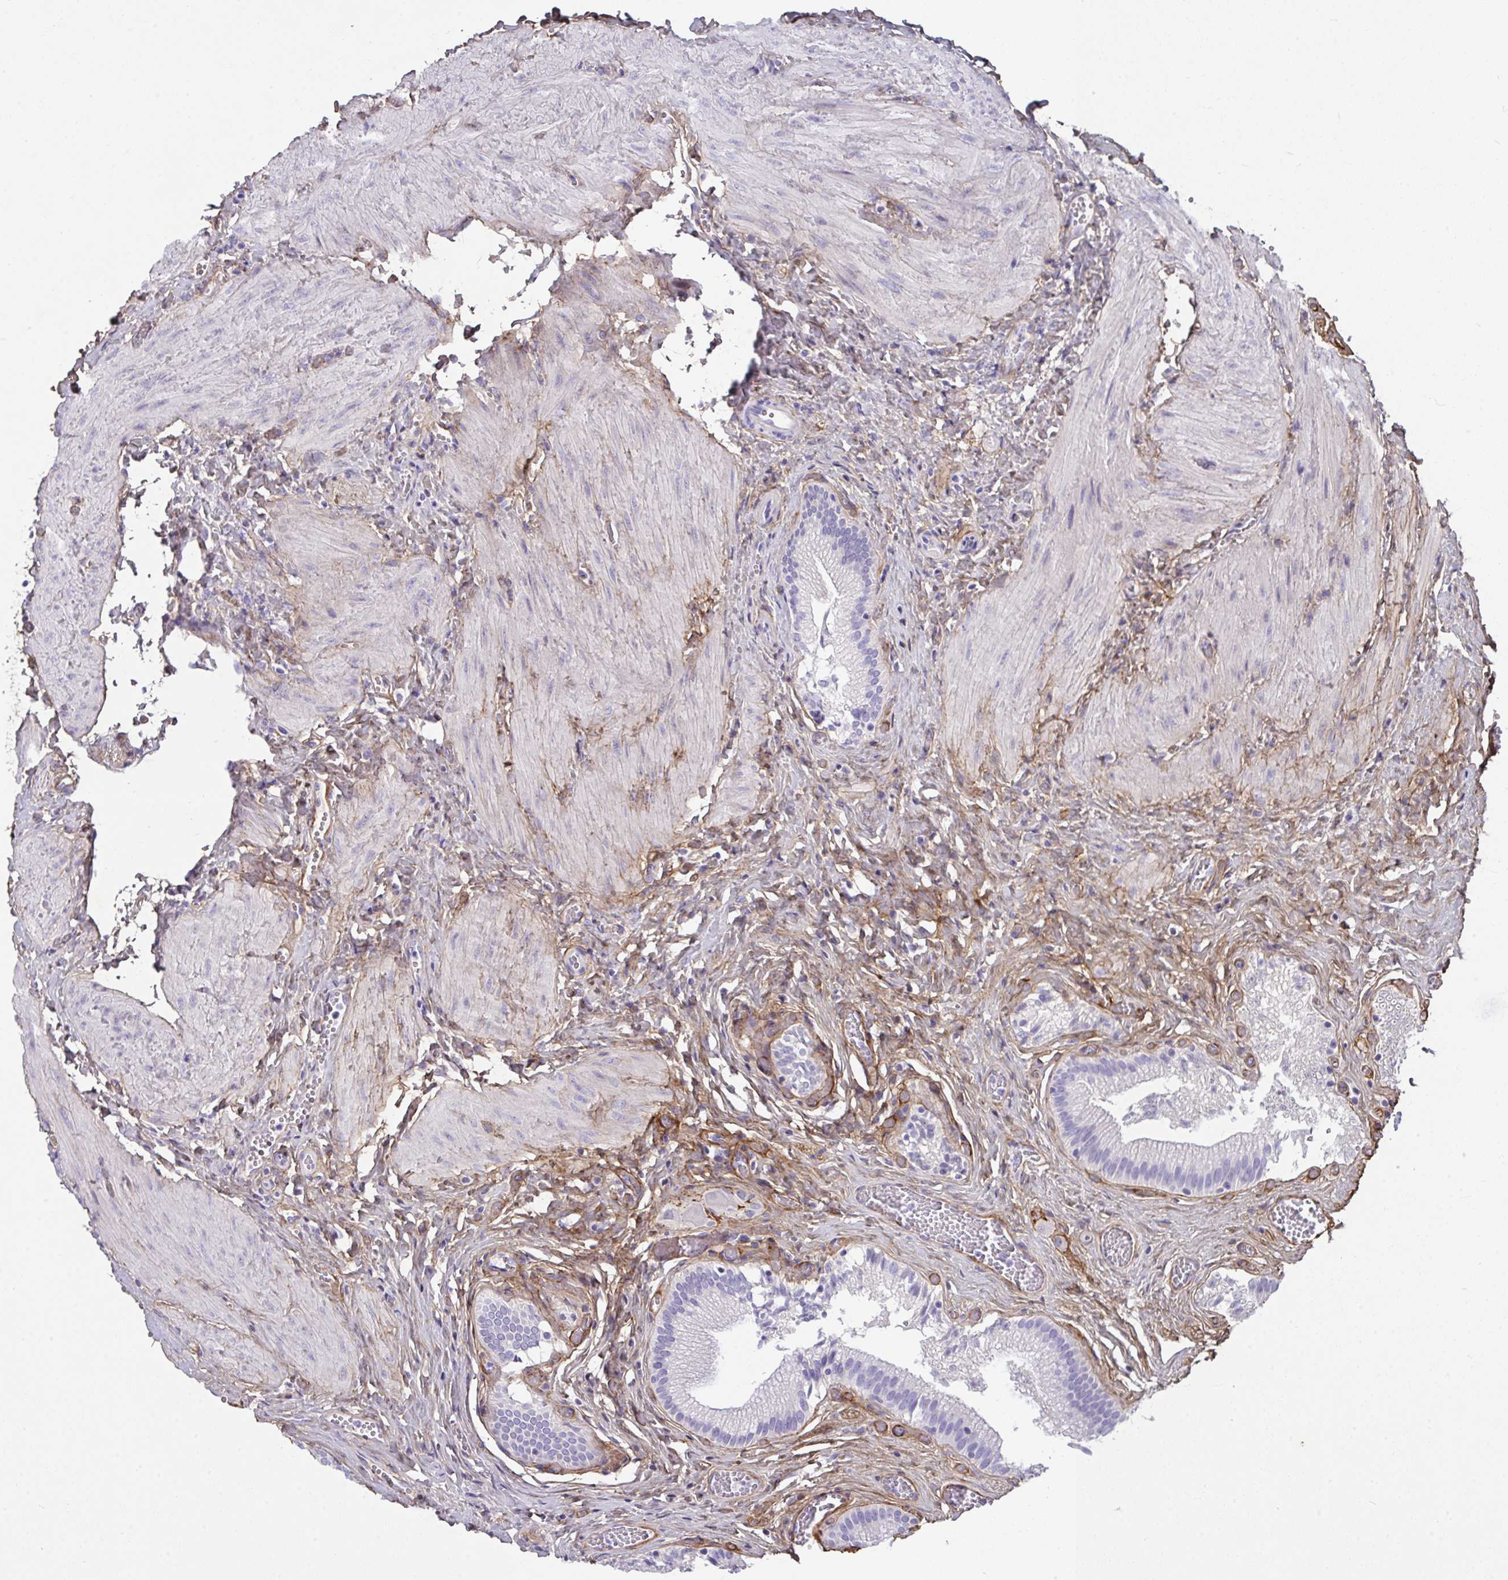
{"staining": {"intensity": "negative", "quantity": "none", "location": "none"}, "tissue": "gallbladder", "cell_type": "Glandular cells", "image_type": "normal", "snomed": [{"axis": "morphology", "description": "Normal tissue, NOS"}, {"axis": "topography", "description": "Gallbladder"}], "caption": "Immunohistochemistry (IHC) of unremarkable gallbladder demonstrates no expression in glandular cells.", "gene": "LHFPL6", "patient": {"sex": "male", "age": 17}}